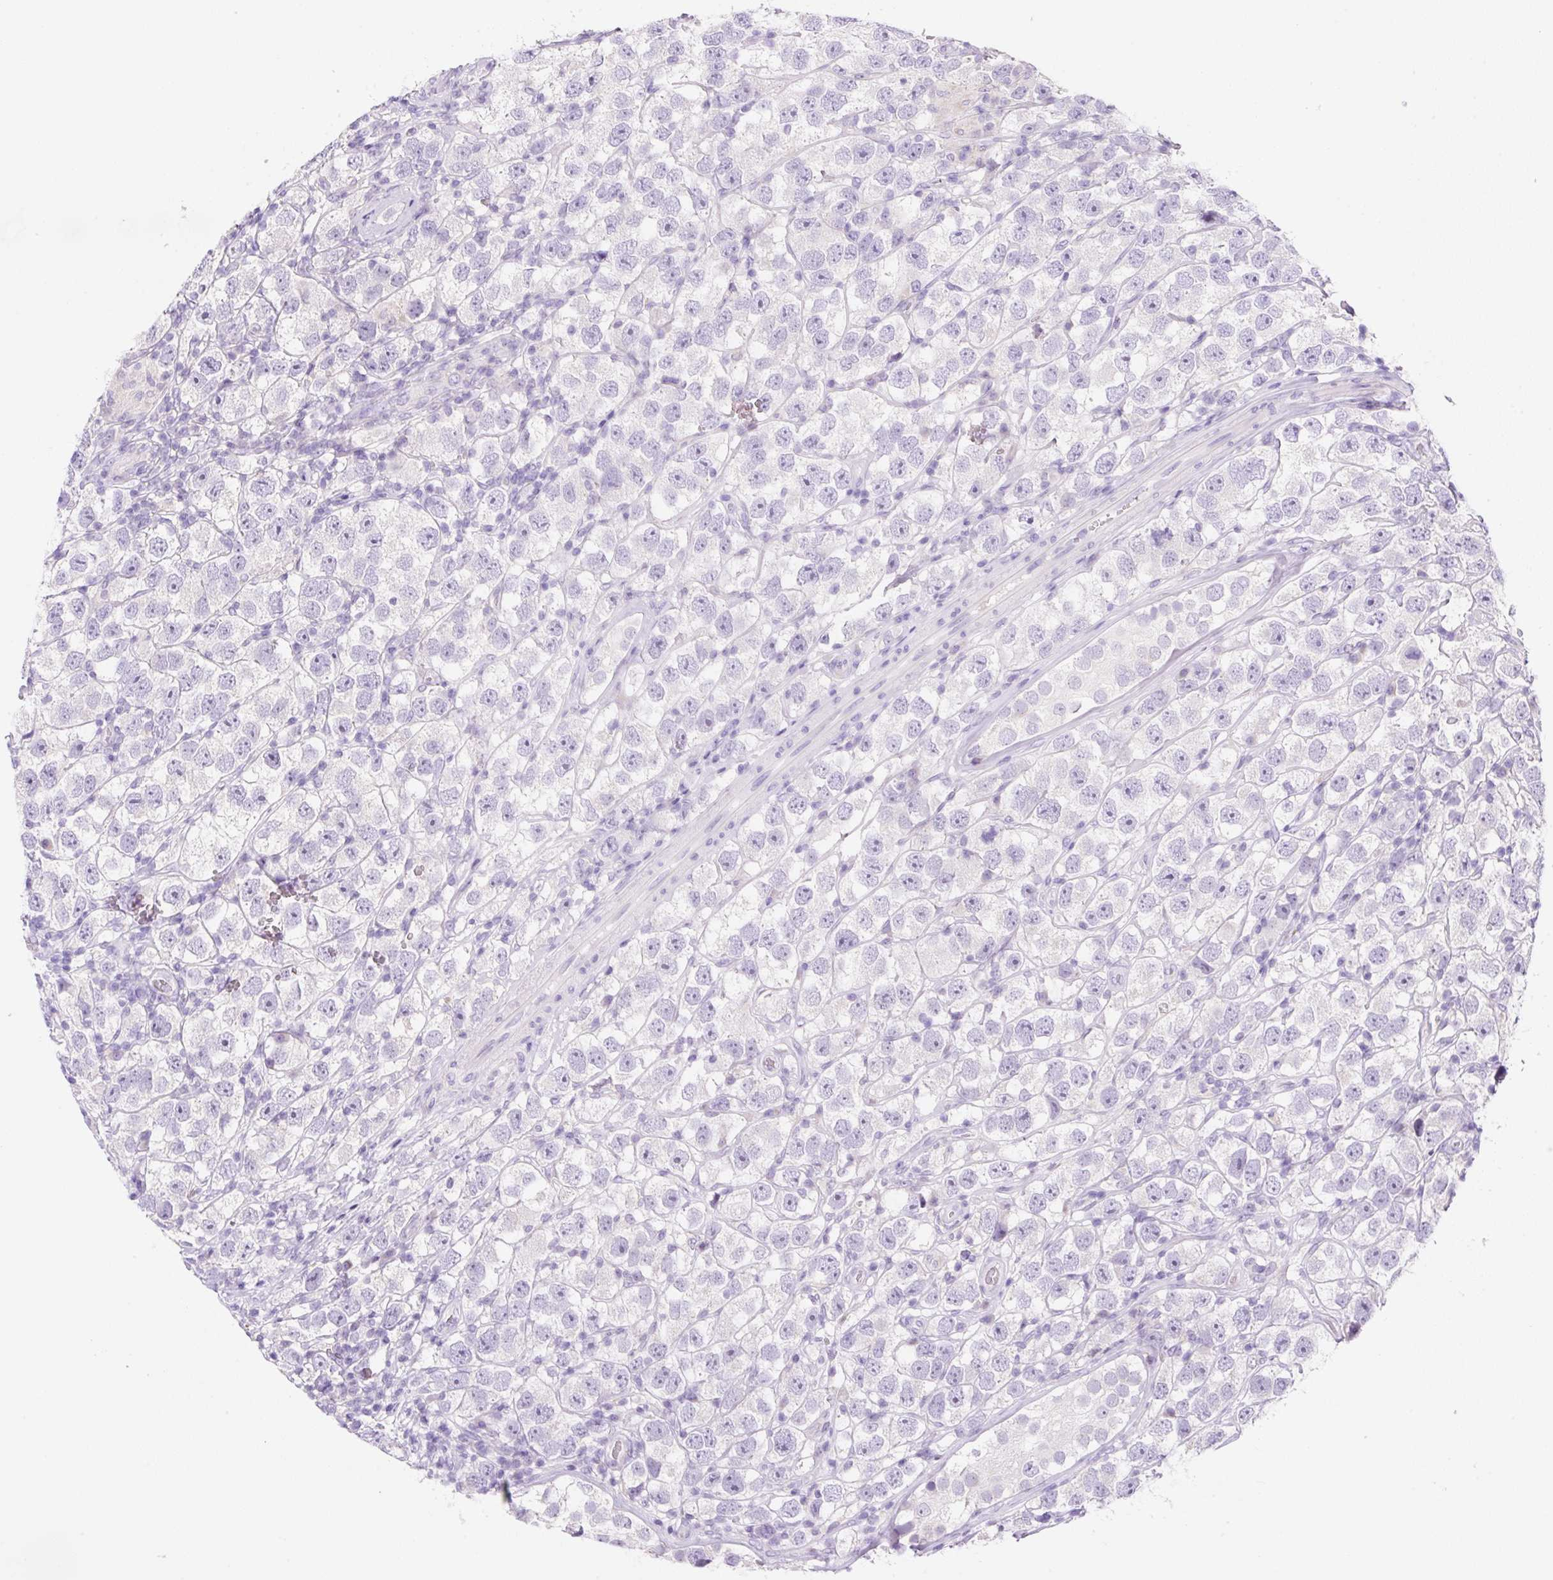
{"staining": {"intensity": "negative", "quantity": "none", "location": "none"}, "tissue": "testis cancer", "cell_type": "Tumor cells", "image_type": "cancer", "snomed": [{"axis": "morphology", "description": "Seminoma, NOS"}, {"axis": "topography", "description": "Testis"}], "caption": "Tumor cells show no significant positivity in testis cancer (seminoma). (DAB (3,3'-diaminobenzidine) IHC with hematoxylin counter stain).", "gene": "NDST3", "patient": {"sex": "male", "age": 26}}